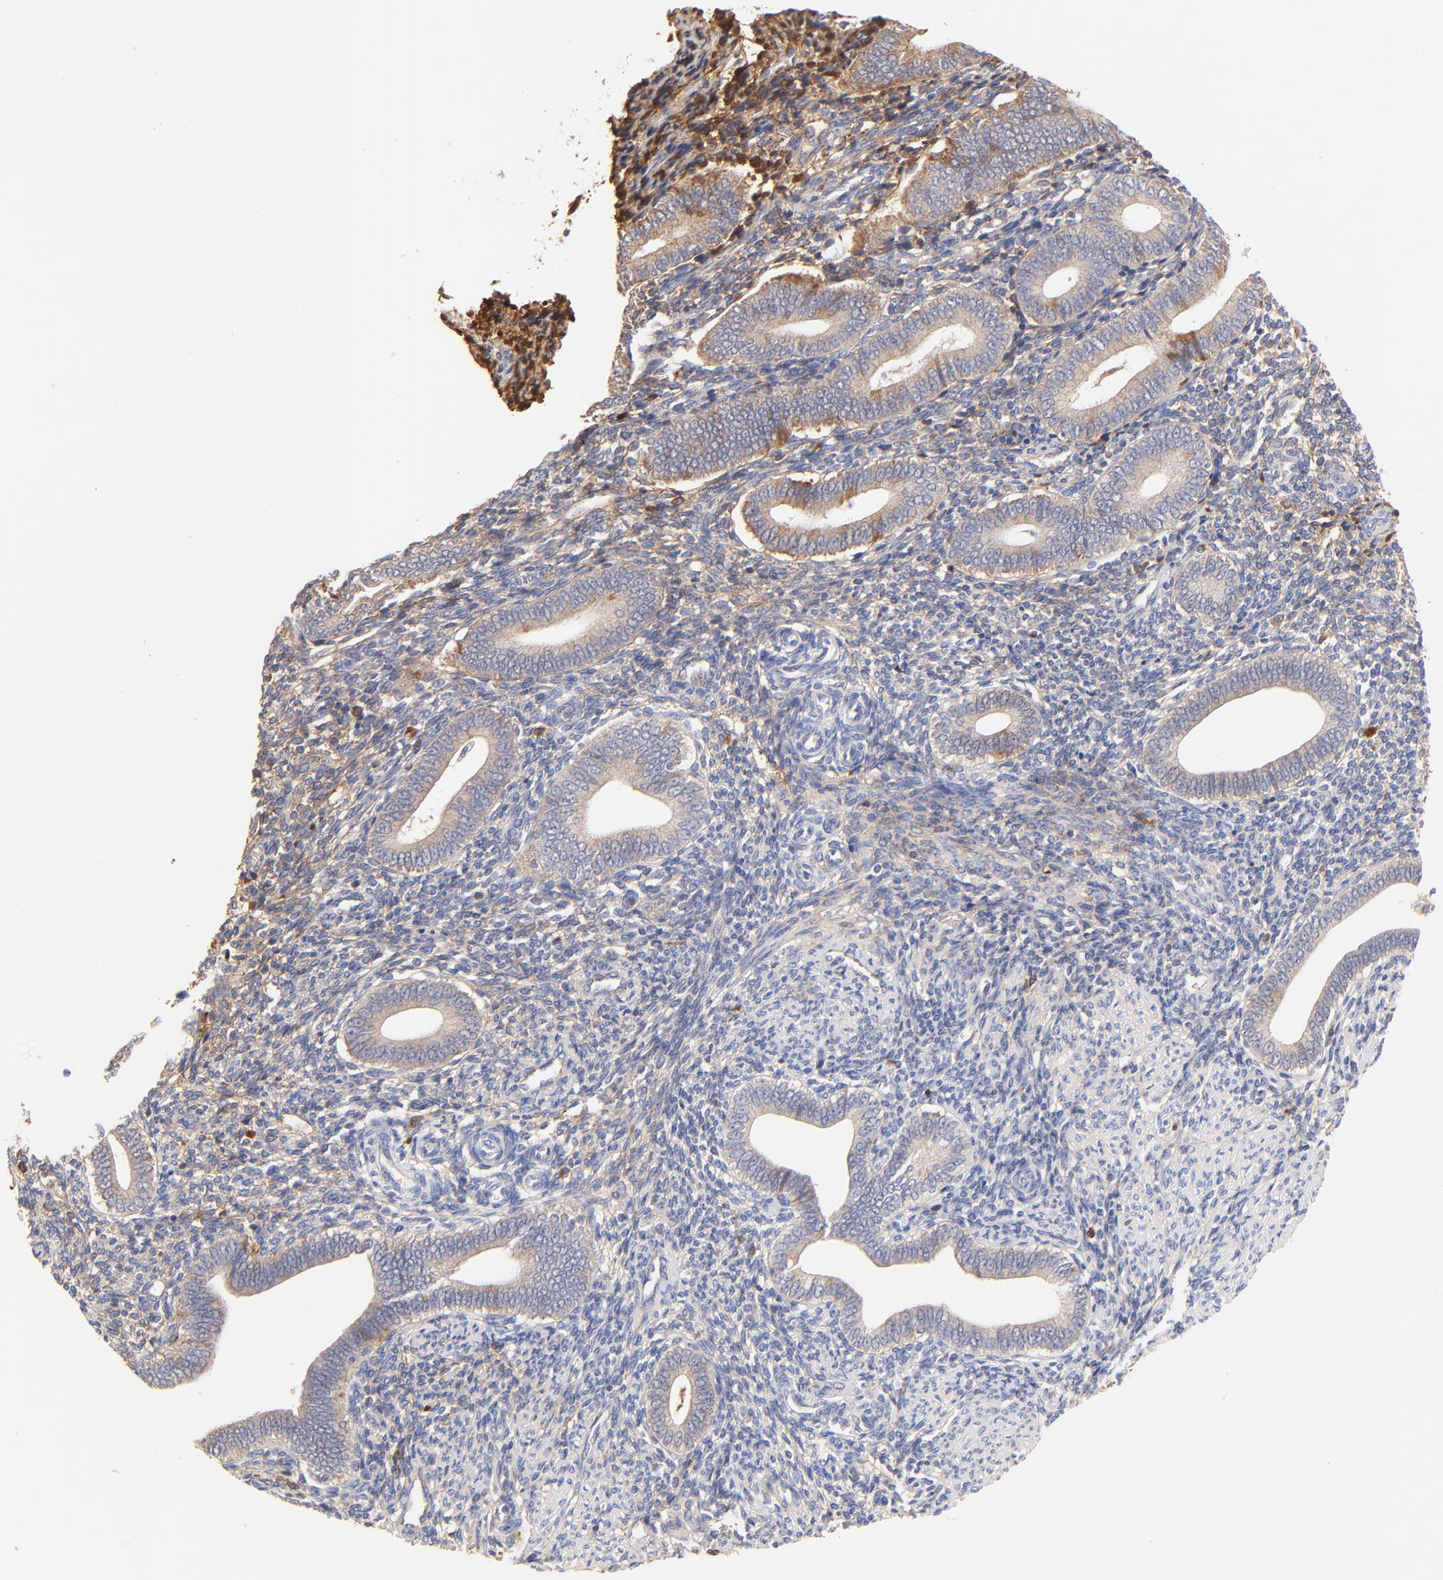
{"staining": {"intensity": "strong", "quantity": ">75%", "location": "cytoplasmic/membranous"}, "tissue": "endometrium", "cell_type": "Cells in endometrial stroma", "image_type": "normal", "snomed": [{"axis": "morphology", "description": "Normal tissue, NOS"}, {"axis": "topography", "description": "Uterus"}, {"axis": "topography", "description": "Endometrium"}], "caption": "A high-resolution image shows IHC staining of benign endometrium, which exhibits strong cytoplasmic/membranous staining in approximately >75% of cells in endometrial stroma.", "gene": "PTK7", "patient": {"sex": "female", "age": 33}}